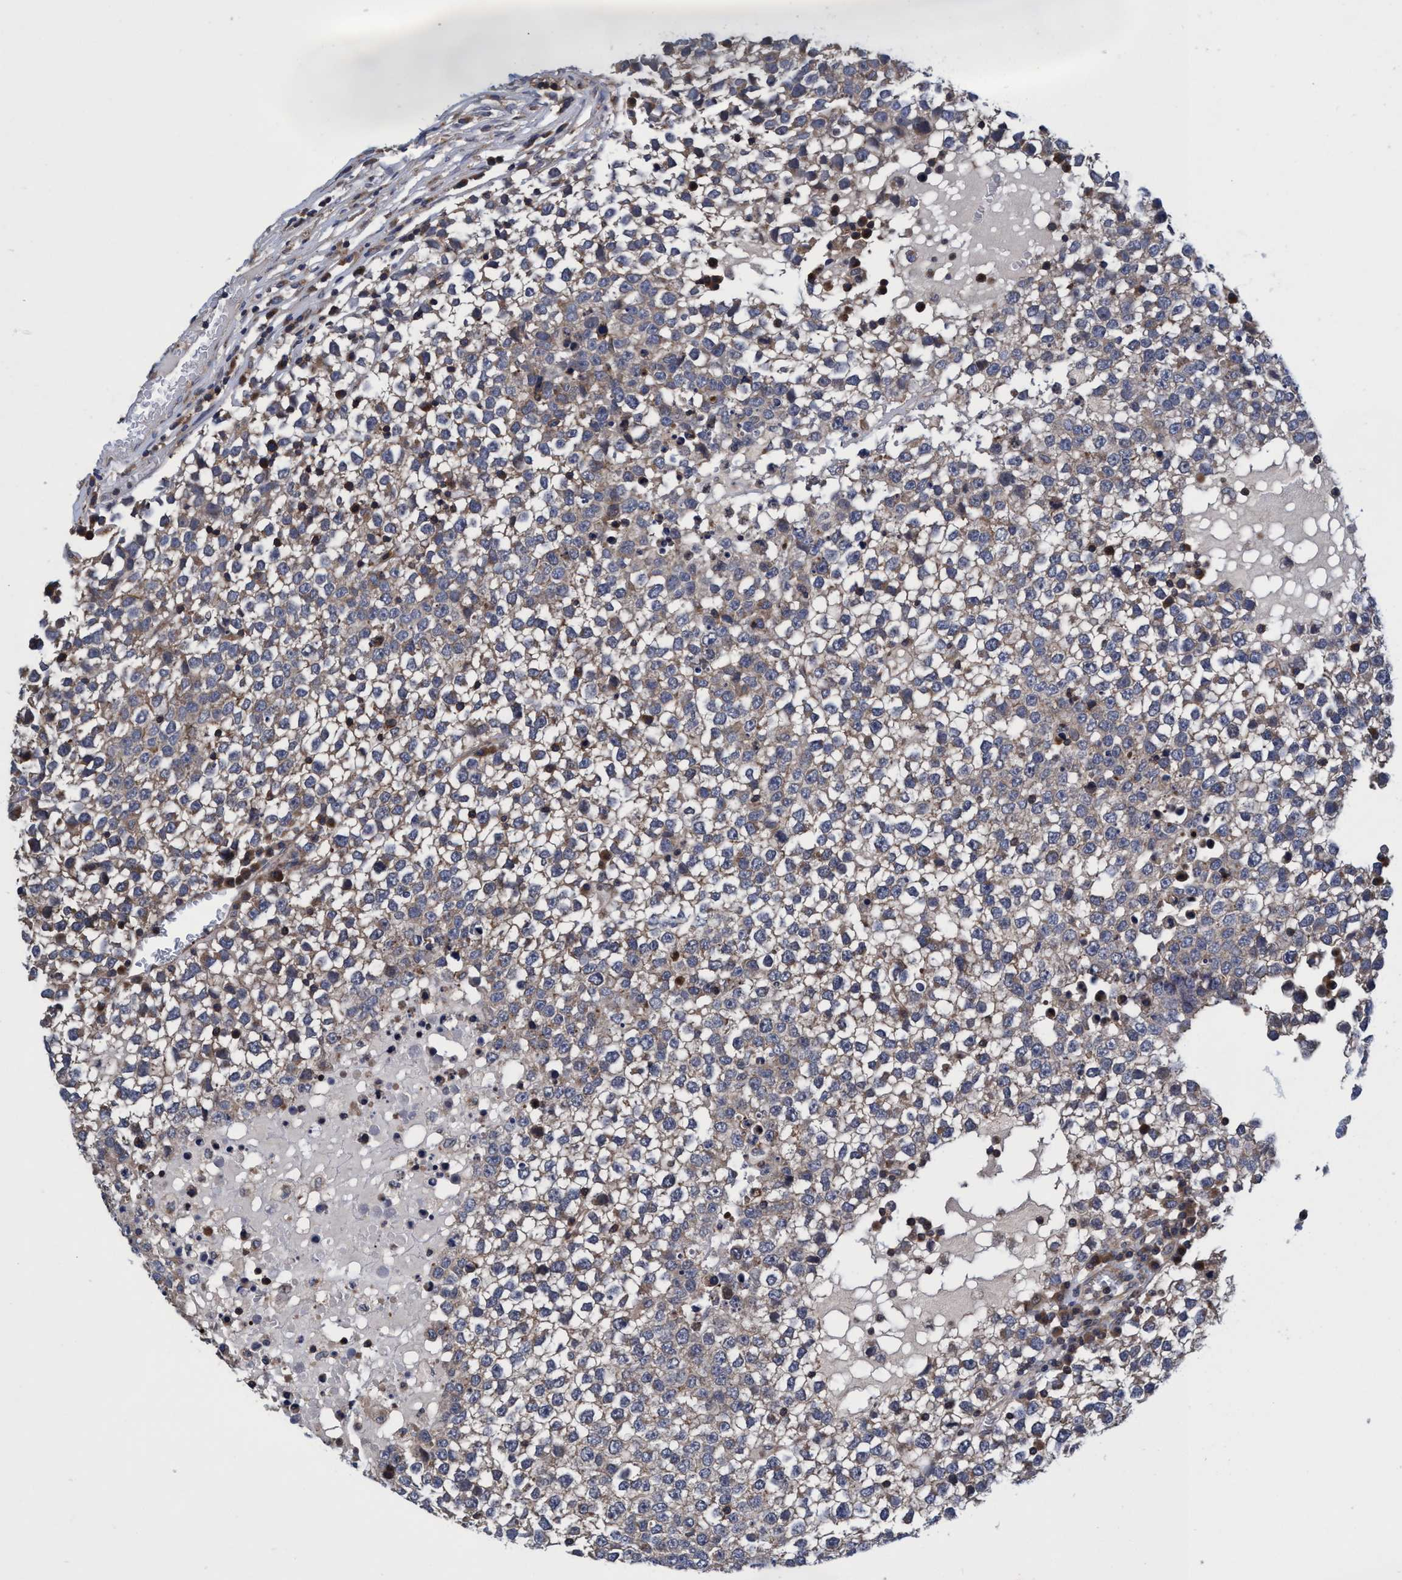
{"staining": {"intensity": "weak", "quantity": ">75%", "location": "cytoplasmic/membranous"}, "tissue": "testis cancer", "cell_type": "Tumor cells", "image_type": "cancer", "snomed": [{"axis": "morphology", "description": "Seminoma, NOS"}, {"axis": "topography", "description": "Testis"}], "caption": "Immunohistochemistry (IHC) (DAB) staining of testis seminoma shows weak cytoplasmic/membranous protein expression in about >75% of tumor cells.", "gene": "CALCOCO2", "patient": {"sex": "male", "age": 65}}